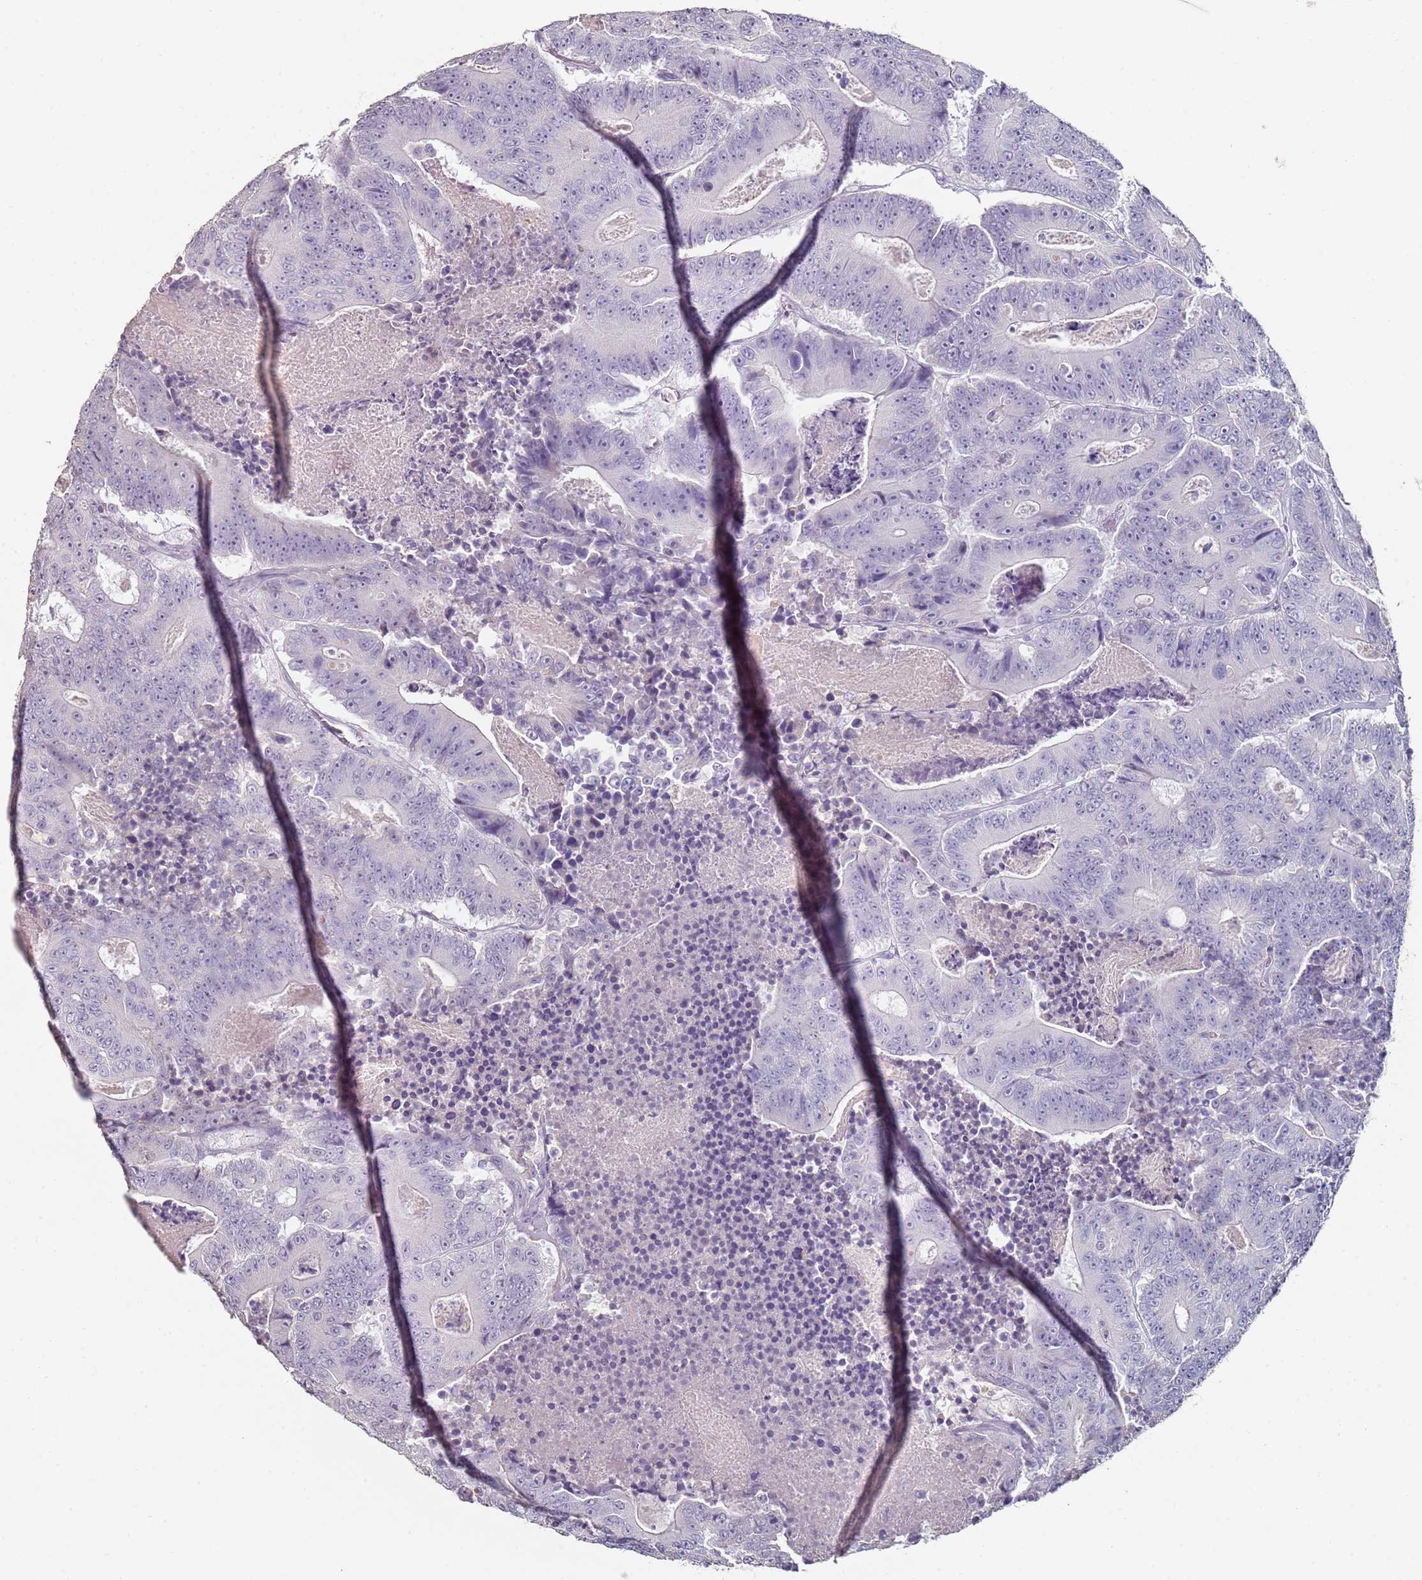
{"staining": {"intensity": "negative", "quantity": "none", "location": "none"}, "tissue": "colorectal cancer", "cell_type": "Tumor cells", "image_type": "cancer", "snomed": [{"axis": "morphology", "description": "Adenocarcinoma, NOS"}, {"axis": "topography", "description": "Colon"}], "caption": "An immunohistochemistry (IHC) image of colorectal cancer (adenocarcinoma) is shown. There is no staining in tumor cells of colorectal cancer (adenocarcinoma).", "gene": "DNAH11", "patient": {"sex": "male", "age": 83}}